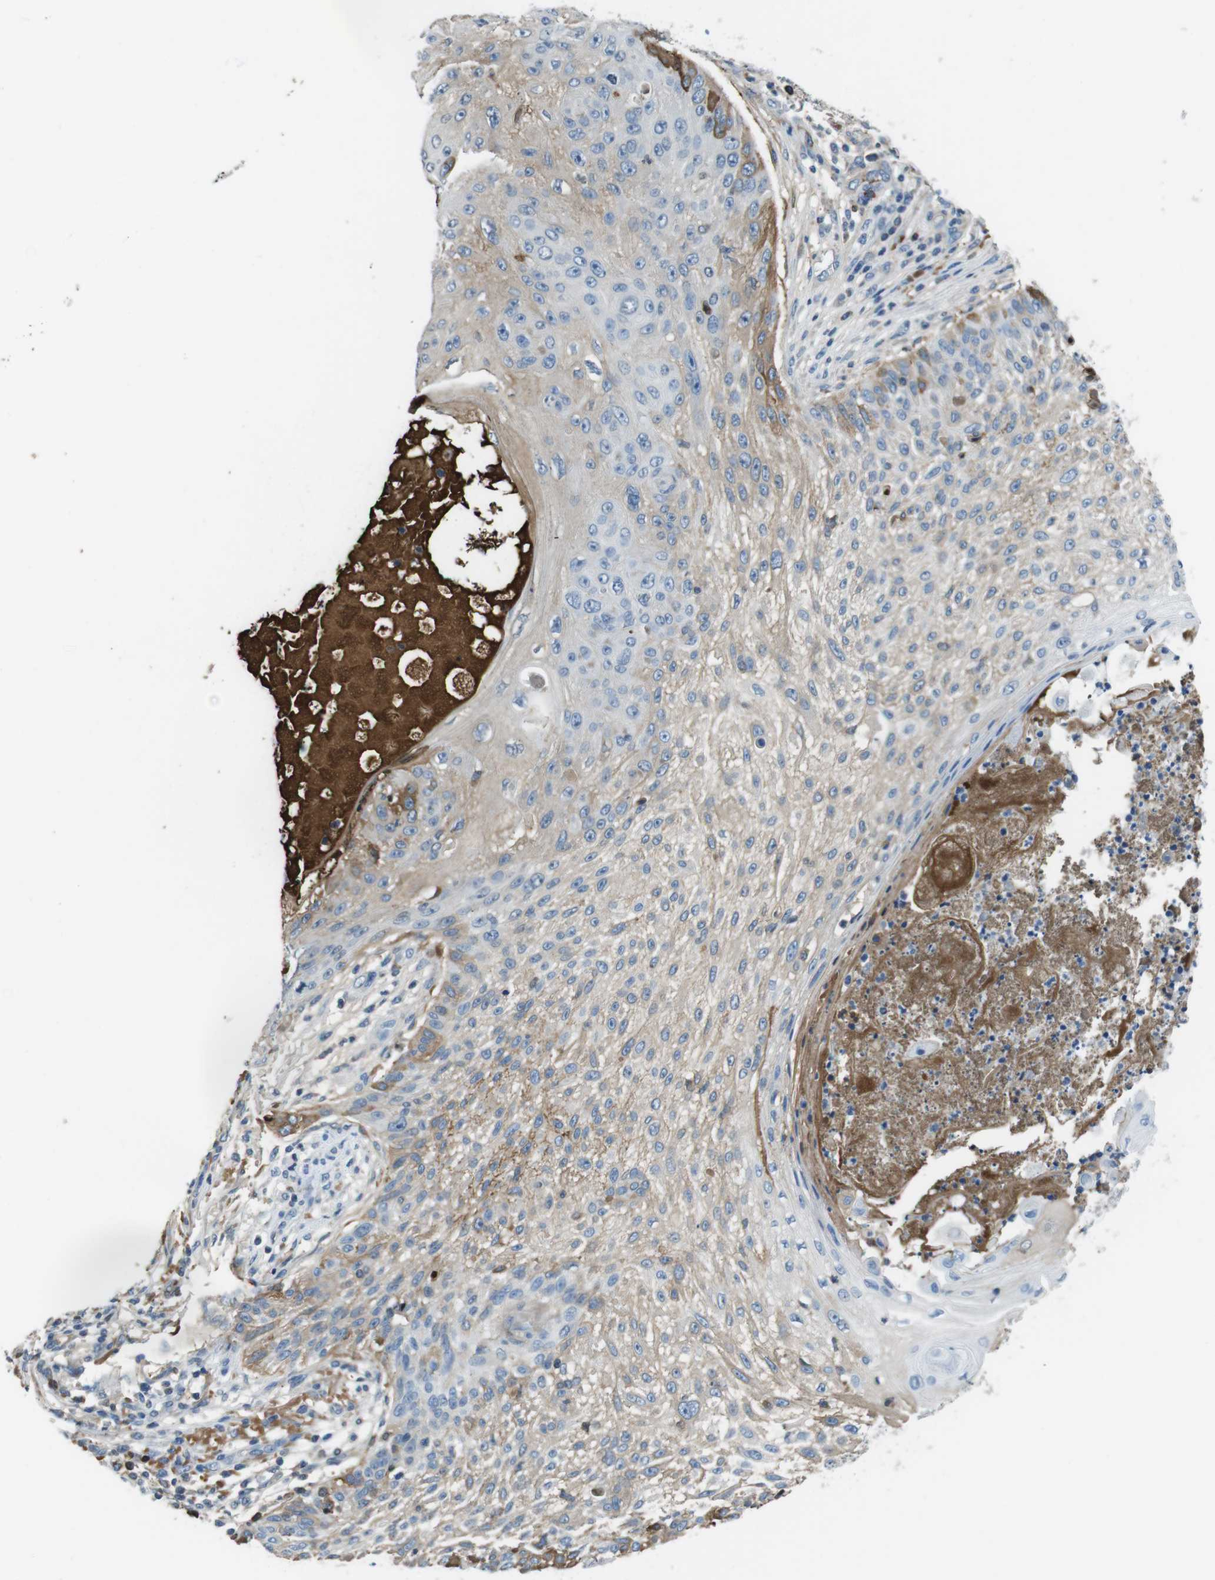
{"staining": {"intensity": "moderate", "quantity": "<25%", "location": "cytoplasmic/membranous"}, "tissue": "skin cancer", "cell_type": "Tumor cells", "image_type": "cancer", "snomed": [{"axis": "morphology", "description": "Squamous cell carcinoma, NOS"}, {"axis": "topography", "description": "Skin"}], "caption": "Moderate cytoplasmic/membranous staining for a protein is present in about <25% of tumor cells of skin cancer (squamous cell carcinoma) using IHC.", "gene": "TMPRSS15", "patient": {"sex": "female", "age": 80}}